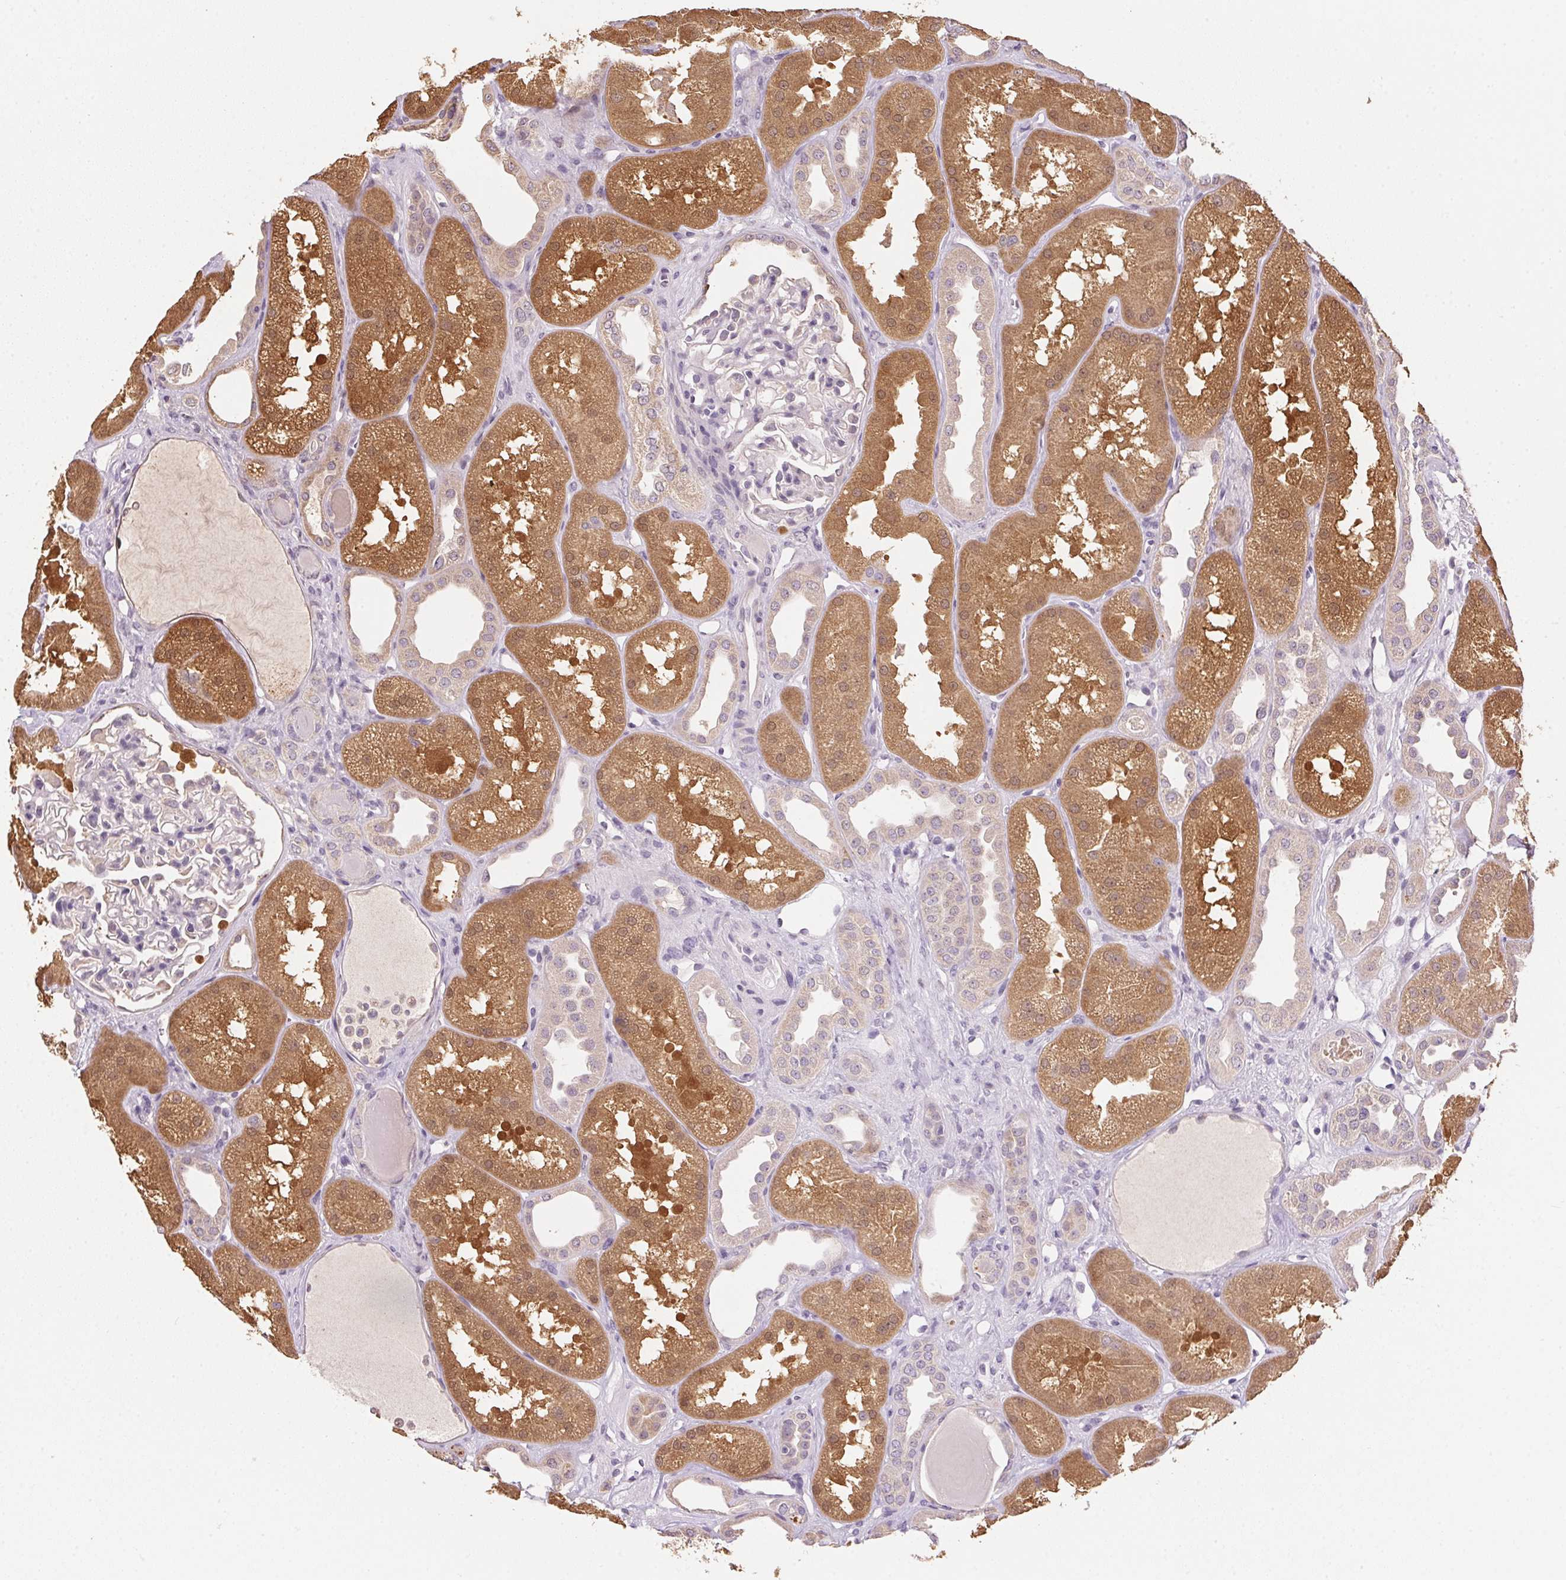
{"staining": {"intensity": "negative", "quantity": "none", "location": "none"}, "tissue": "kidney", "cell_type": "Cells in glomeruli", "image_type": "normal", "snomed": [{"axis": "morphology", "description": "Normal tissue, NOS"}, {"axis": "topography", "description": "Kidney"}], "caption": "Photomicrograph shows no significant protein positivity in cells in glomeruli of unremarkable kidney.", "gene": "ALDH8A1", "patient": {"sex": "male", "age": 61}}